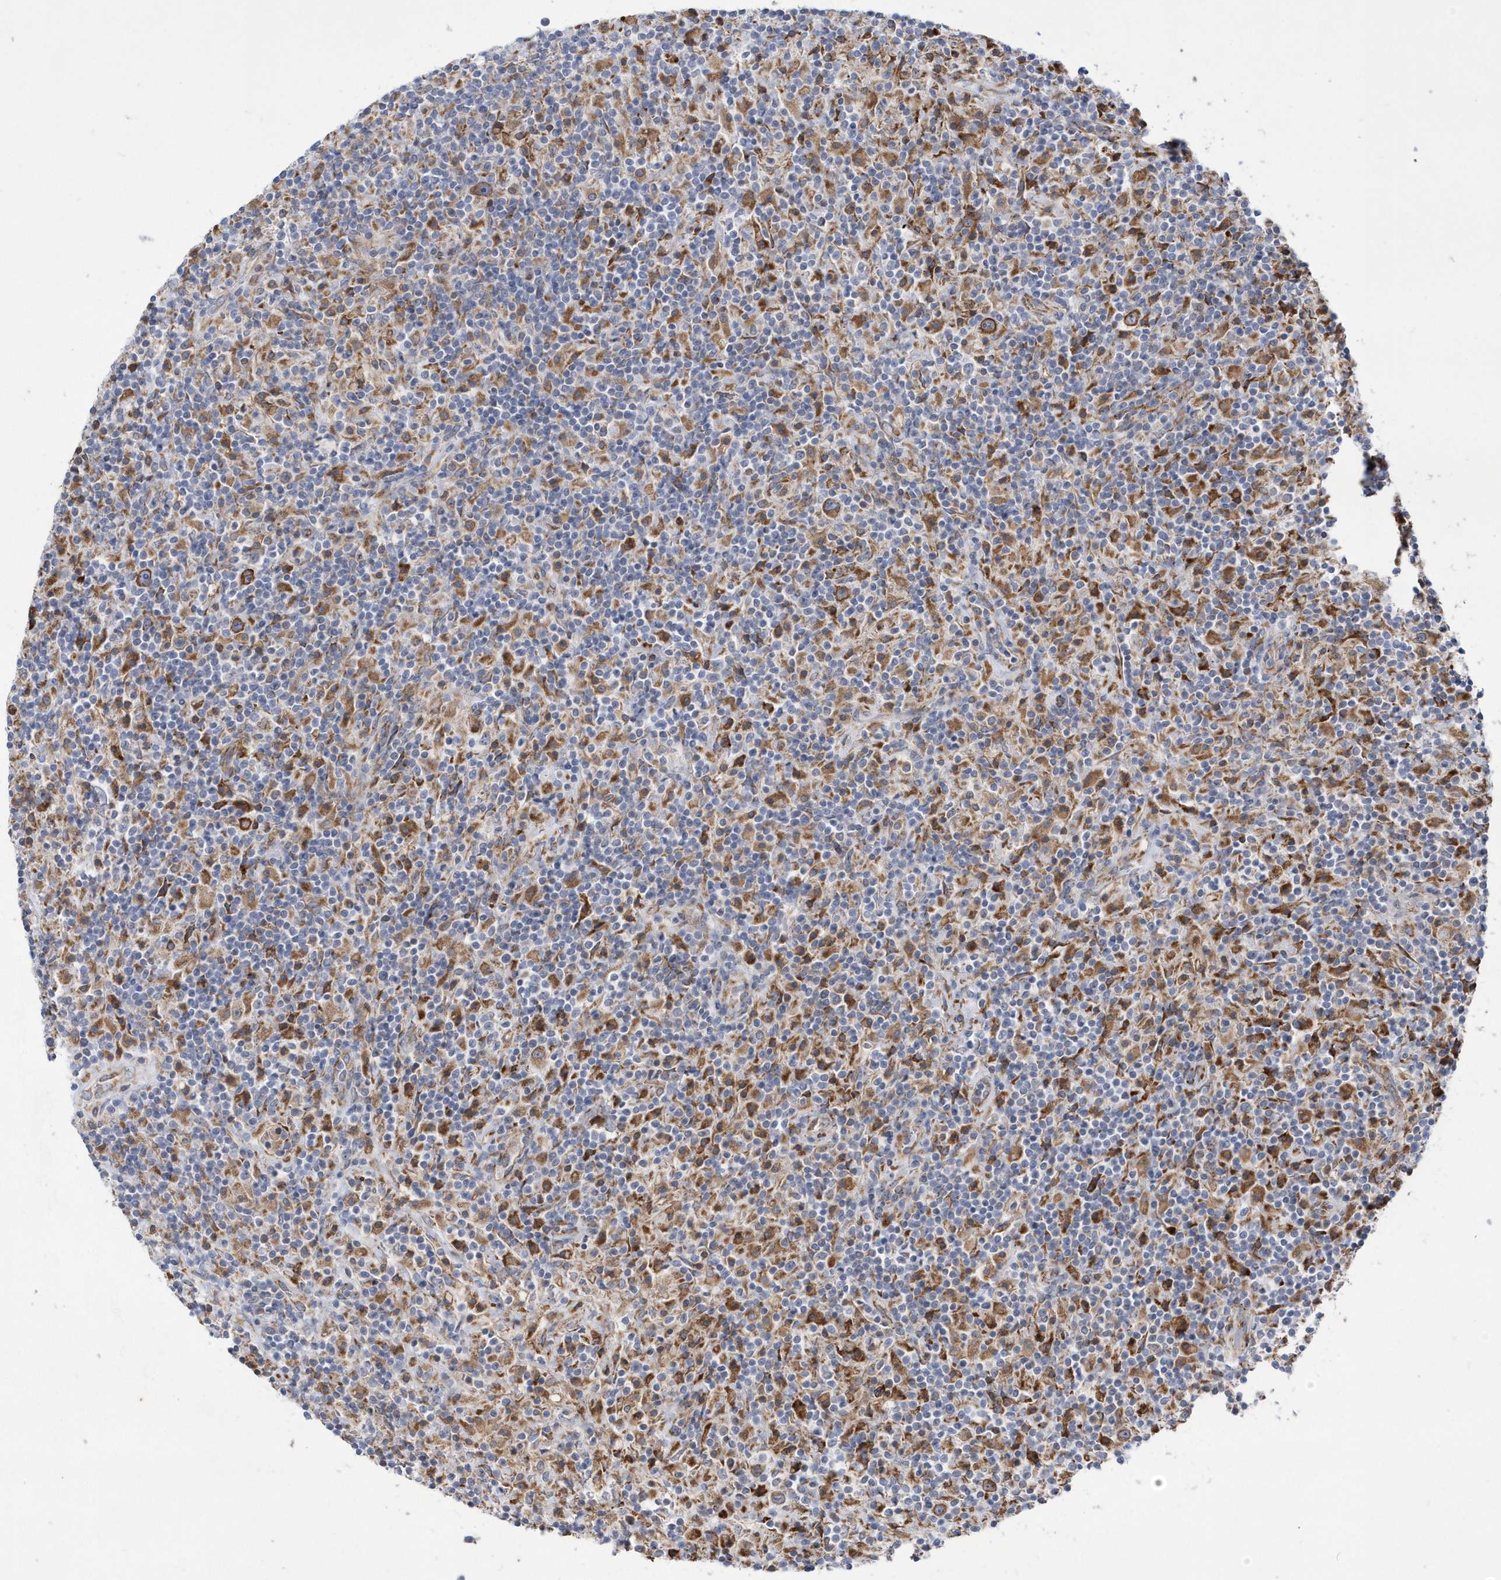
{"staining": {"intensity": "moderate", "quantity": ">75%", "location": "cytoplasmic/membranous"}, "tissue": "lymphoma", "cell_type": "Tumor cells", "image_type": "cancer", "snomed": [{"axis": "morphology", "description": "Hodgkin's disease, NOS"}, {"axis": "topography", "description": "Lymph node"}], "caption": "Human lymphoma stained with a brown dye displays moderate cytoplasmic/membranous positive expression in approximately >75% of tumor cells.", "gene": "MED31", "patient": {"sex": "male", "age": 70}}